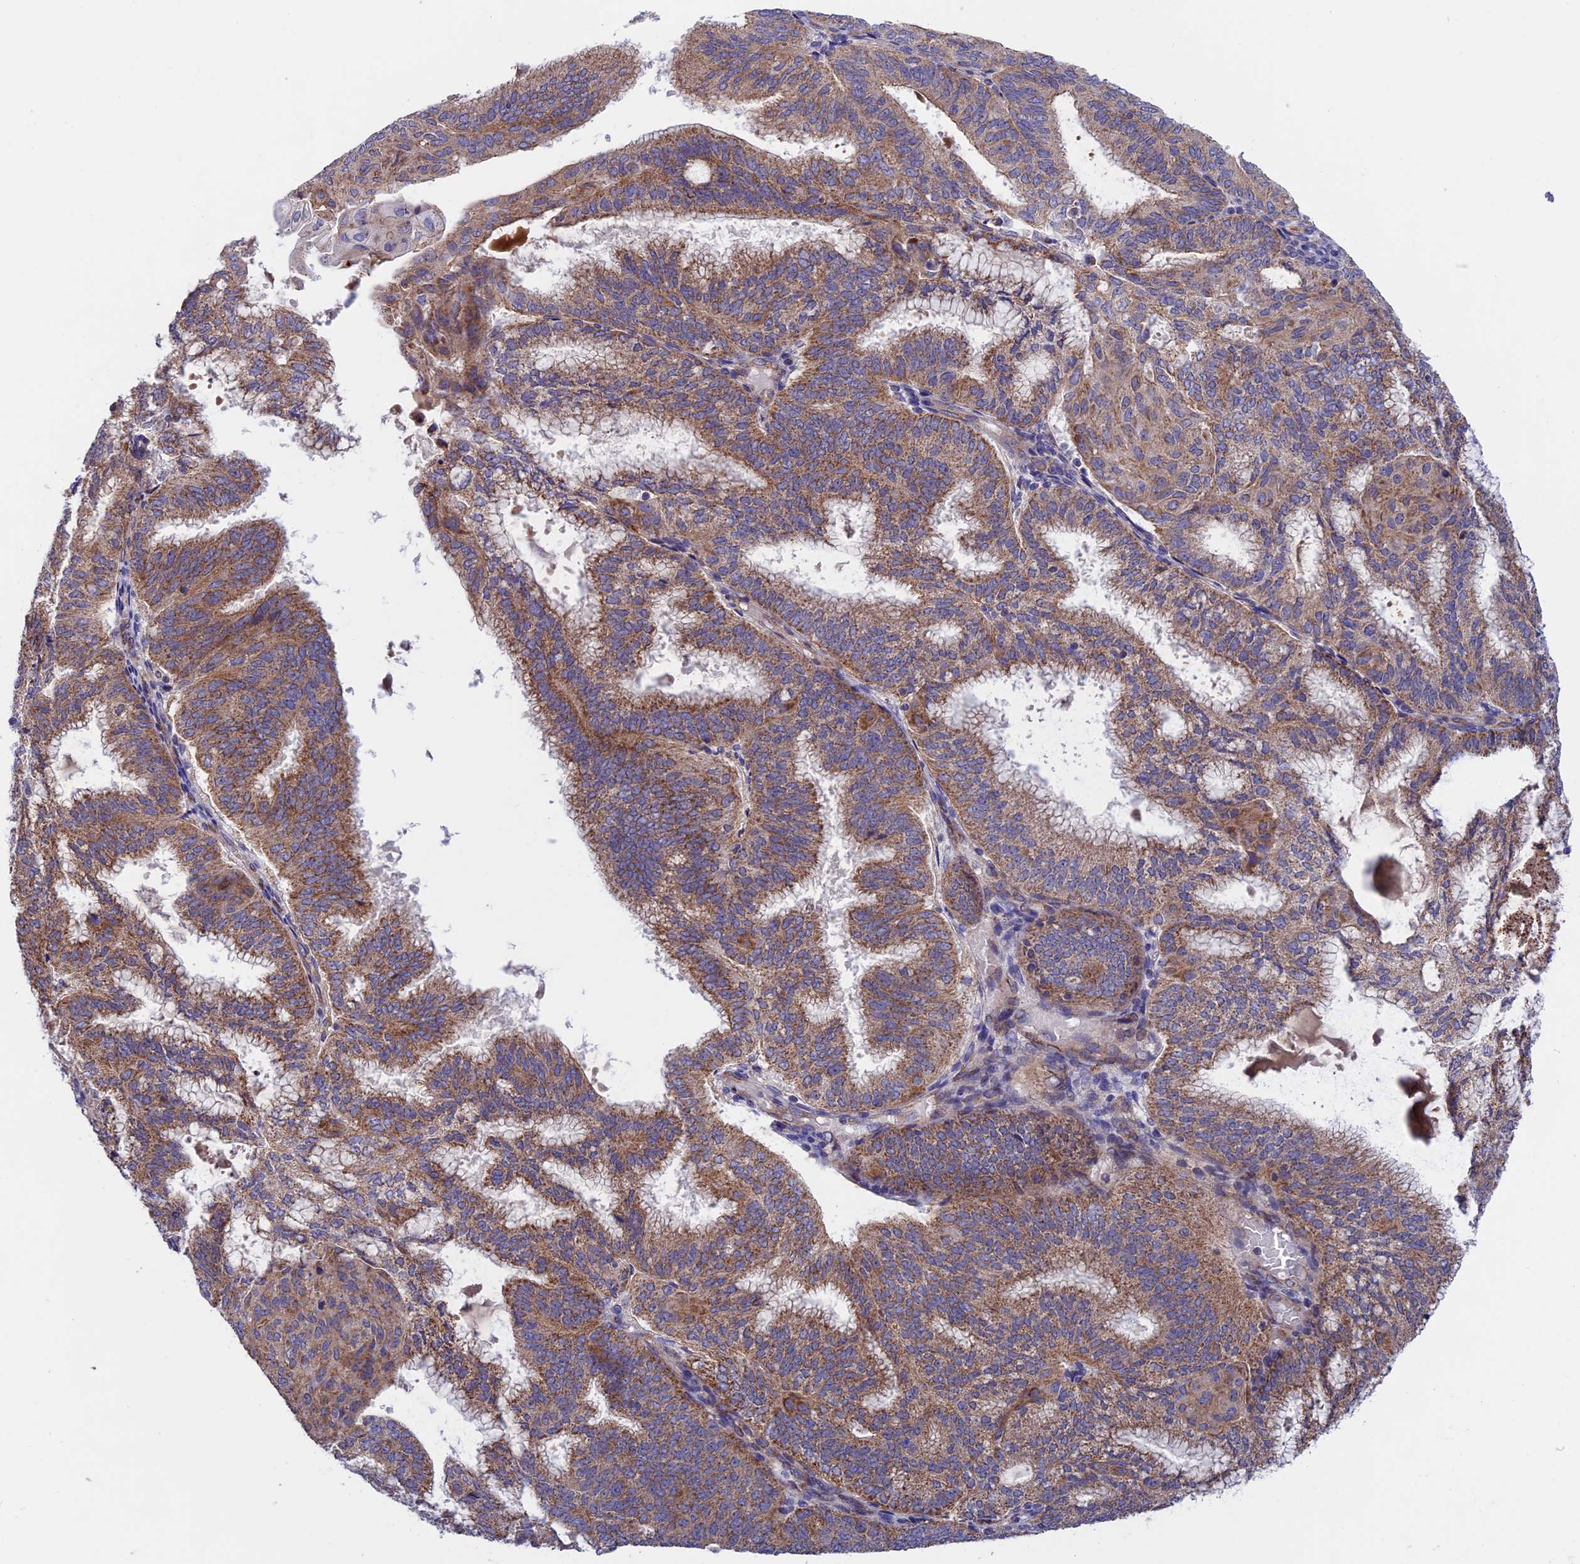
{"staining": {"intensity": "moderate", "quantity": ">75%", "location": "cytoplasmic/membranous"}, "tissue": "endometrial cancer", "cell_type": "Tumor cells", "image_type": "cancer", "snomed": [{"axis": "morphology", "description": "Adenocarcinoma, NOS"}, {"axis": "topography", "description": "Endometrium"}], "caption": "There is medium levels of moderate cytoplasmic/membranous expression in tumor cells of endometrial adenocarcinoma, as demonstrated by immunohistochemical staining (brown color).", "gene": "ETFDH", "patient": {"sex": "female", "age": 49}}